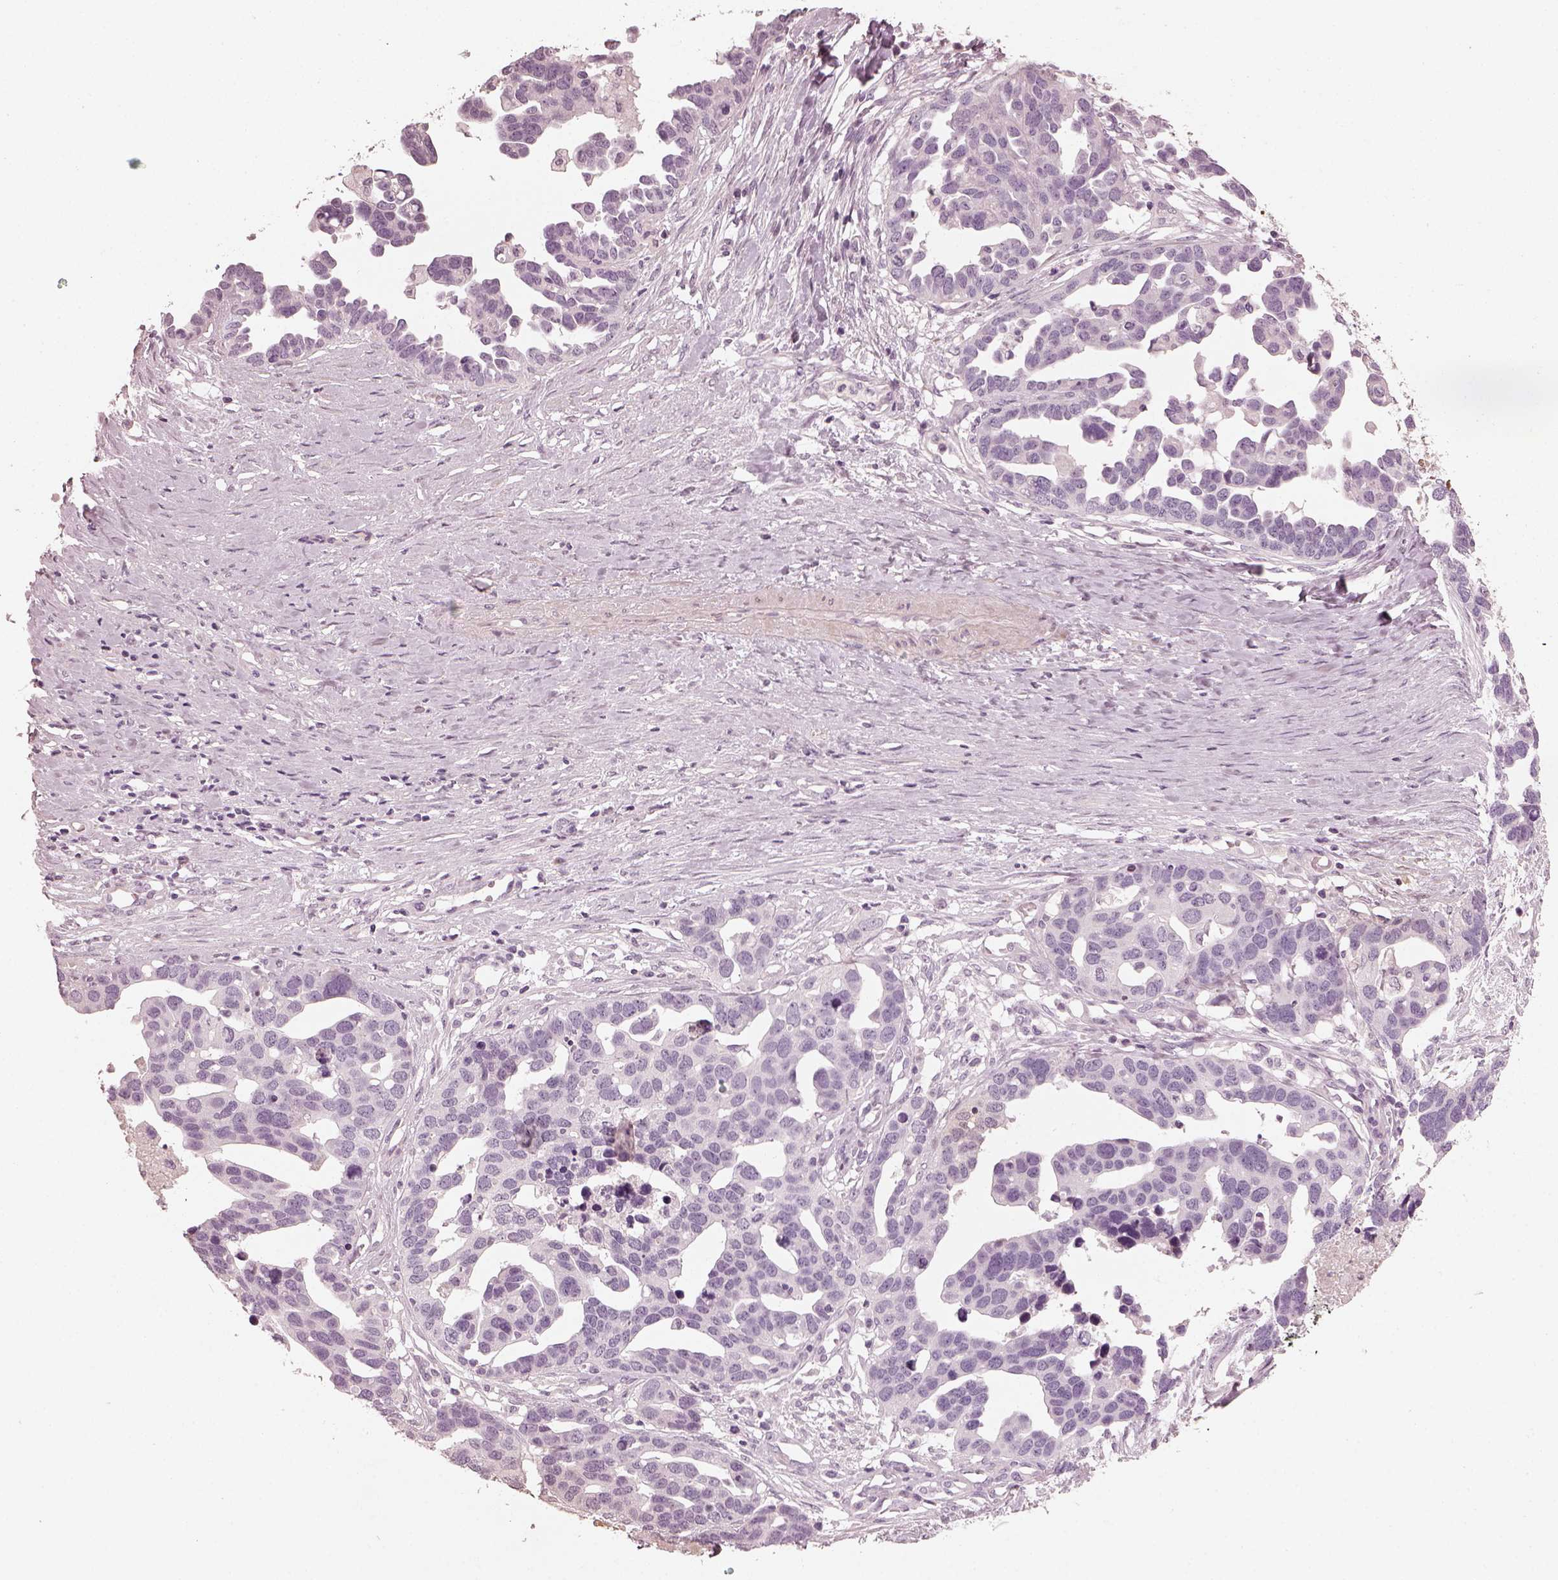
{"staining": {"intensity": "negative", "quantity": "none", "location": "none"}, "tissue": "ovarian cancer", "cell_type": "Tumor cells", "image_type": "cancer", "snomed": [{"axis": "morphology", "description": "Cystadenocarcinoma, serous, NOS"}, {"axis": "topography", "description": "Ovary"}], "caption": "Protein analysis of ovarian cancer displays no significant staining in tumor cells.", "gene": "OPTC", "patient": {"sex": "female", "age": 54}}